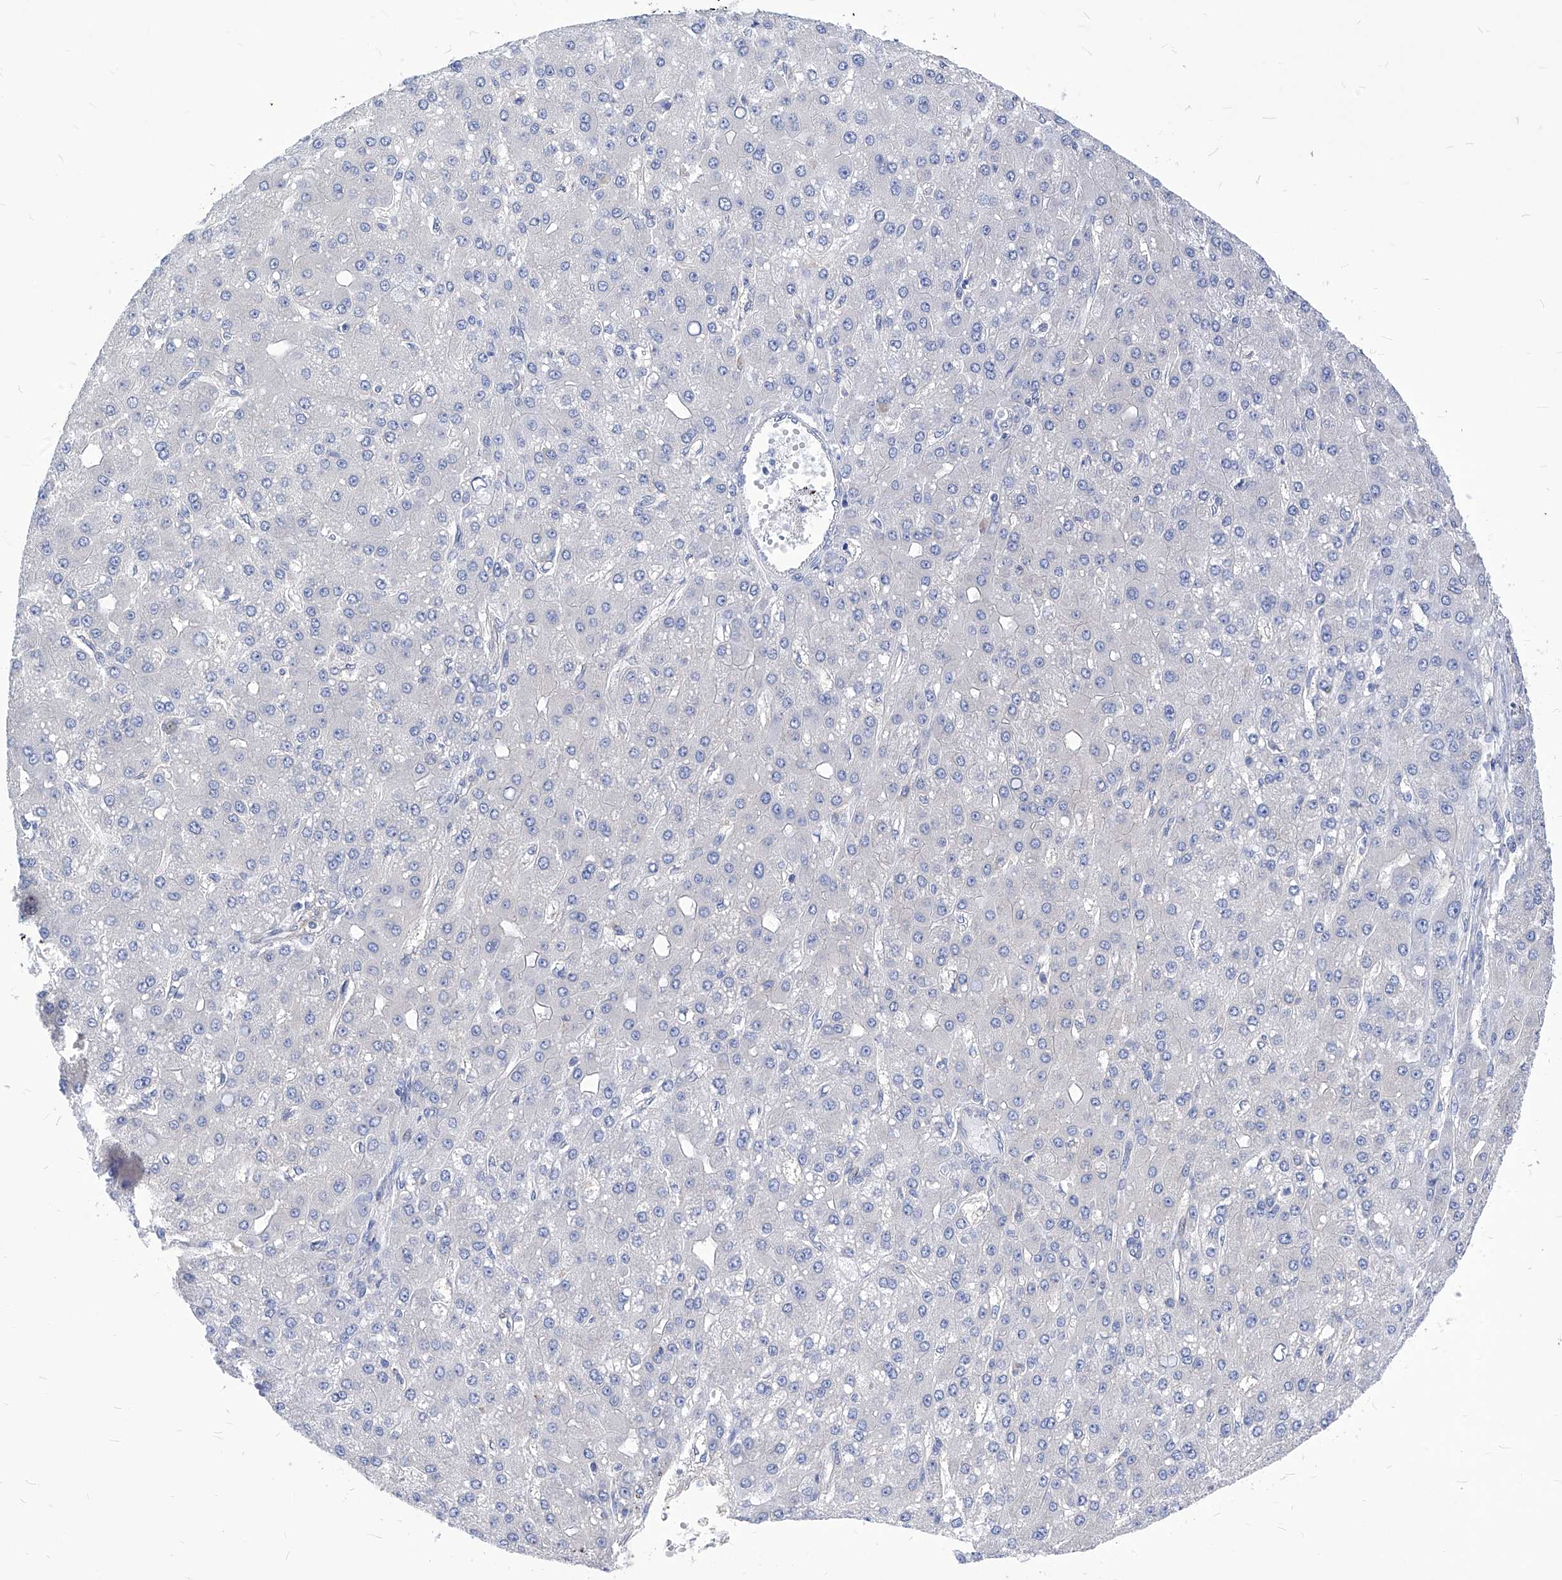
{"staining": {"intensity": "negative", "quantity": "none", "location": "none"}, "tissue": "liver cancer", "cell_type": "Tumor cells", "image_type": "cancer", "snomed": [{"axis": "morphology", "description": "Carcinoma, Hepatocellular, NOS"}, {"axis": "topography", "description": "Liver"}], "caption": "Human liver cancer stained for a protein using IHC shows no positivity in tumor cells.", "gene": "XPNPEP1", "patient": {"sex": "male", "age": 67}}